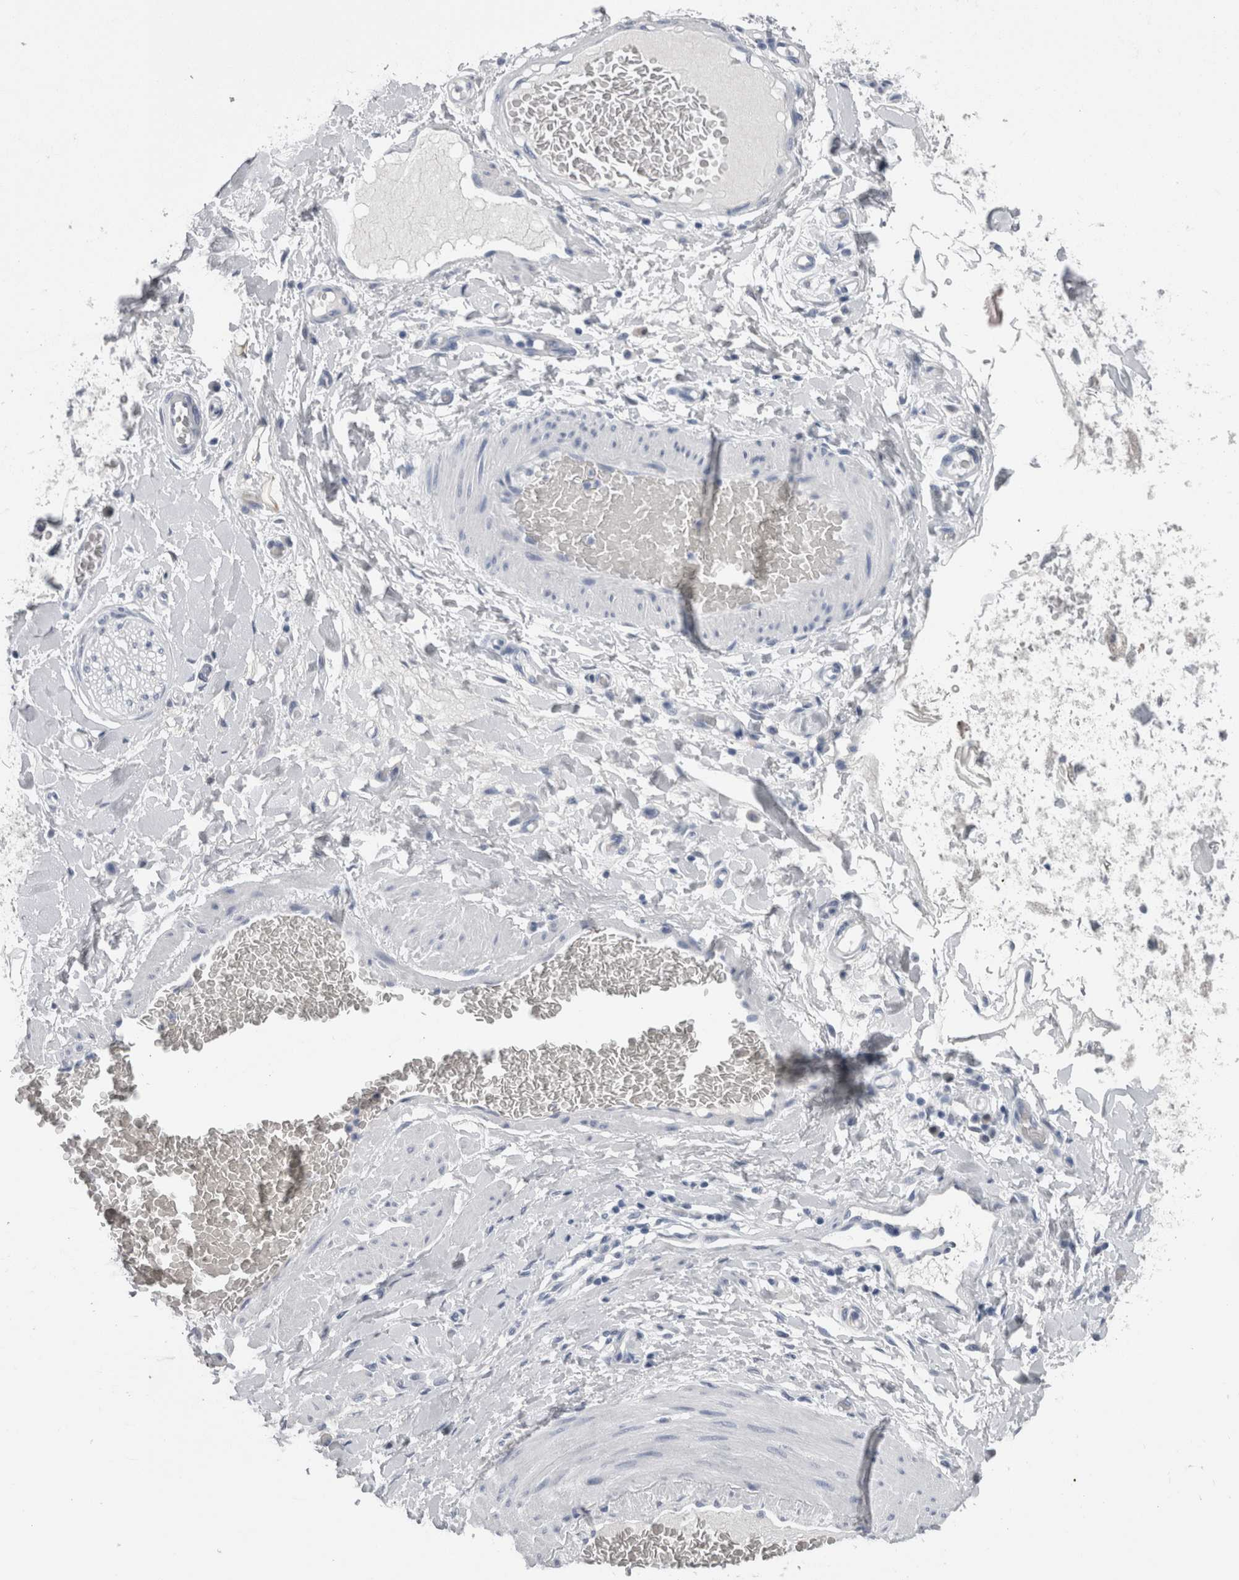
{"staining": {"intensity": "negative", "quantity": "none", "location": "none"}, "tissue": "adipose tissue", "cell_type": "Adipocytes", "image_type": "normal", "snomed": [{"axis": "morphology", "description": "Normal tissue, NOS"}, {"axis": "morphology", "description": "Adenocarcinoma, NOS"}, {"axis": "topography", "description": "Esophagus"}], "caption": "Immunohistochemistry image of unremarkable adipose tissue: human adipose tissue stained with DAB (3,3'-diaminobenzidine) displays no significant protein expression in adipocytes.", "gene": "CA8", "patient": {"sex": "male", "age": 62}}